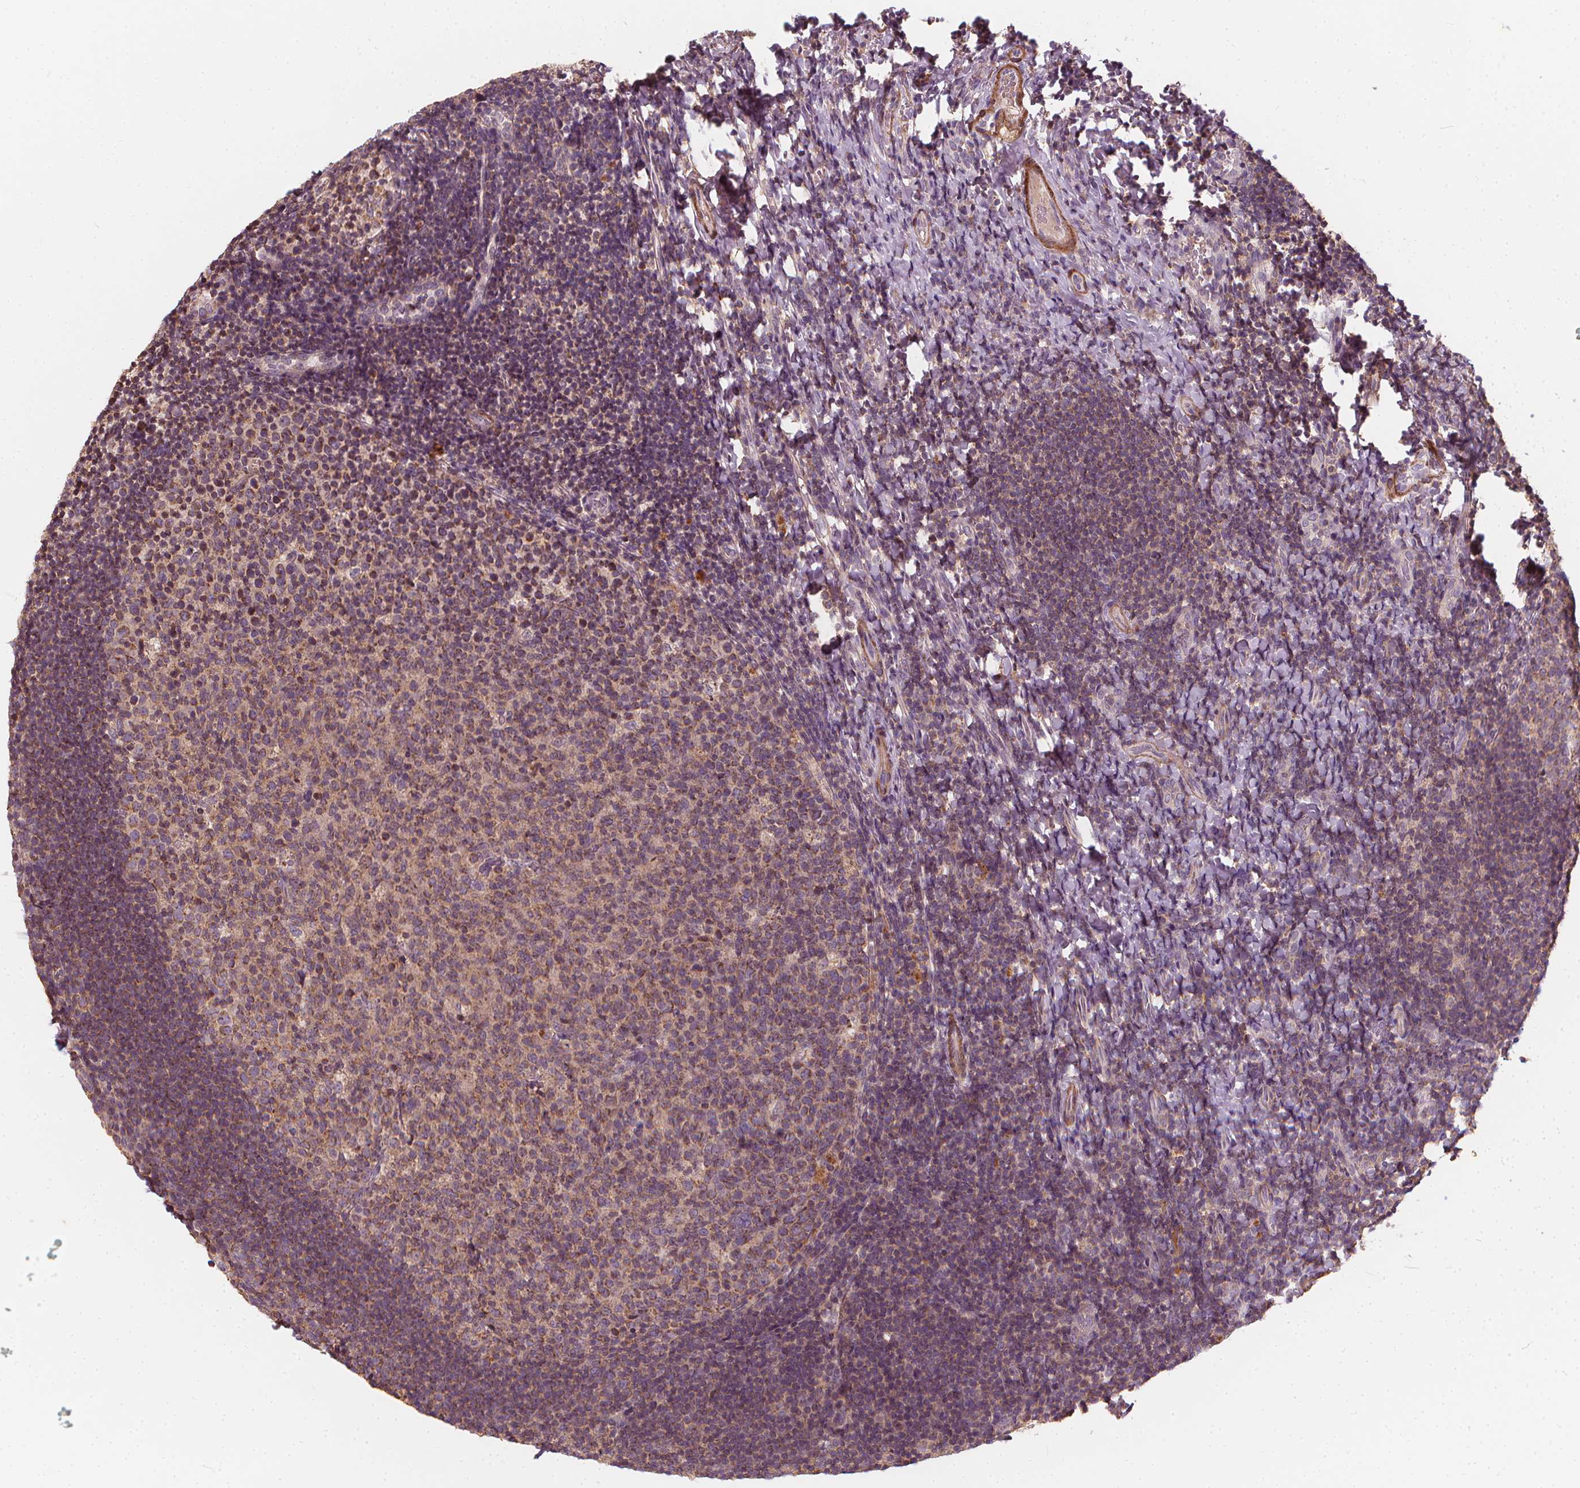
{"staining": {"intensity": "weak", "quantity": ">75%", "location": "cytoplasmic/membranous"}, "tissue": "tonsil", "cell_type": "Germinal center cells", "image_type": "normal", "snomed": [{"axis": "morphology", "description": "Normal tissue, NOS"}, {"axis": "topography", "description": "Tonsil"}], "caption": "DAB (3,3'-diaminobenzidine) immunohistochemical staining of normal human tonsil displays weak cytoplasmic/membranous protein expression in about >75% of germinal center cells. The staining is performed using DAB (3,3'-diaminobenzidine) brown chromogen to label protein expression. The nuclei are counter-stained blue using hematoxylin.", "gene": "ORAI2", "patient": {"sex": "female", "age": 10}}